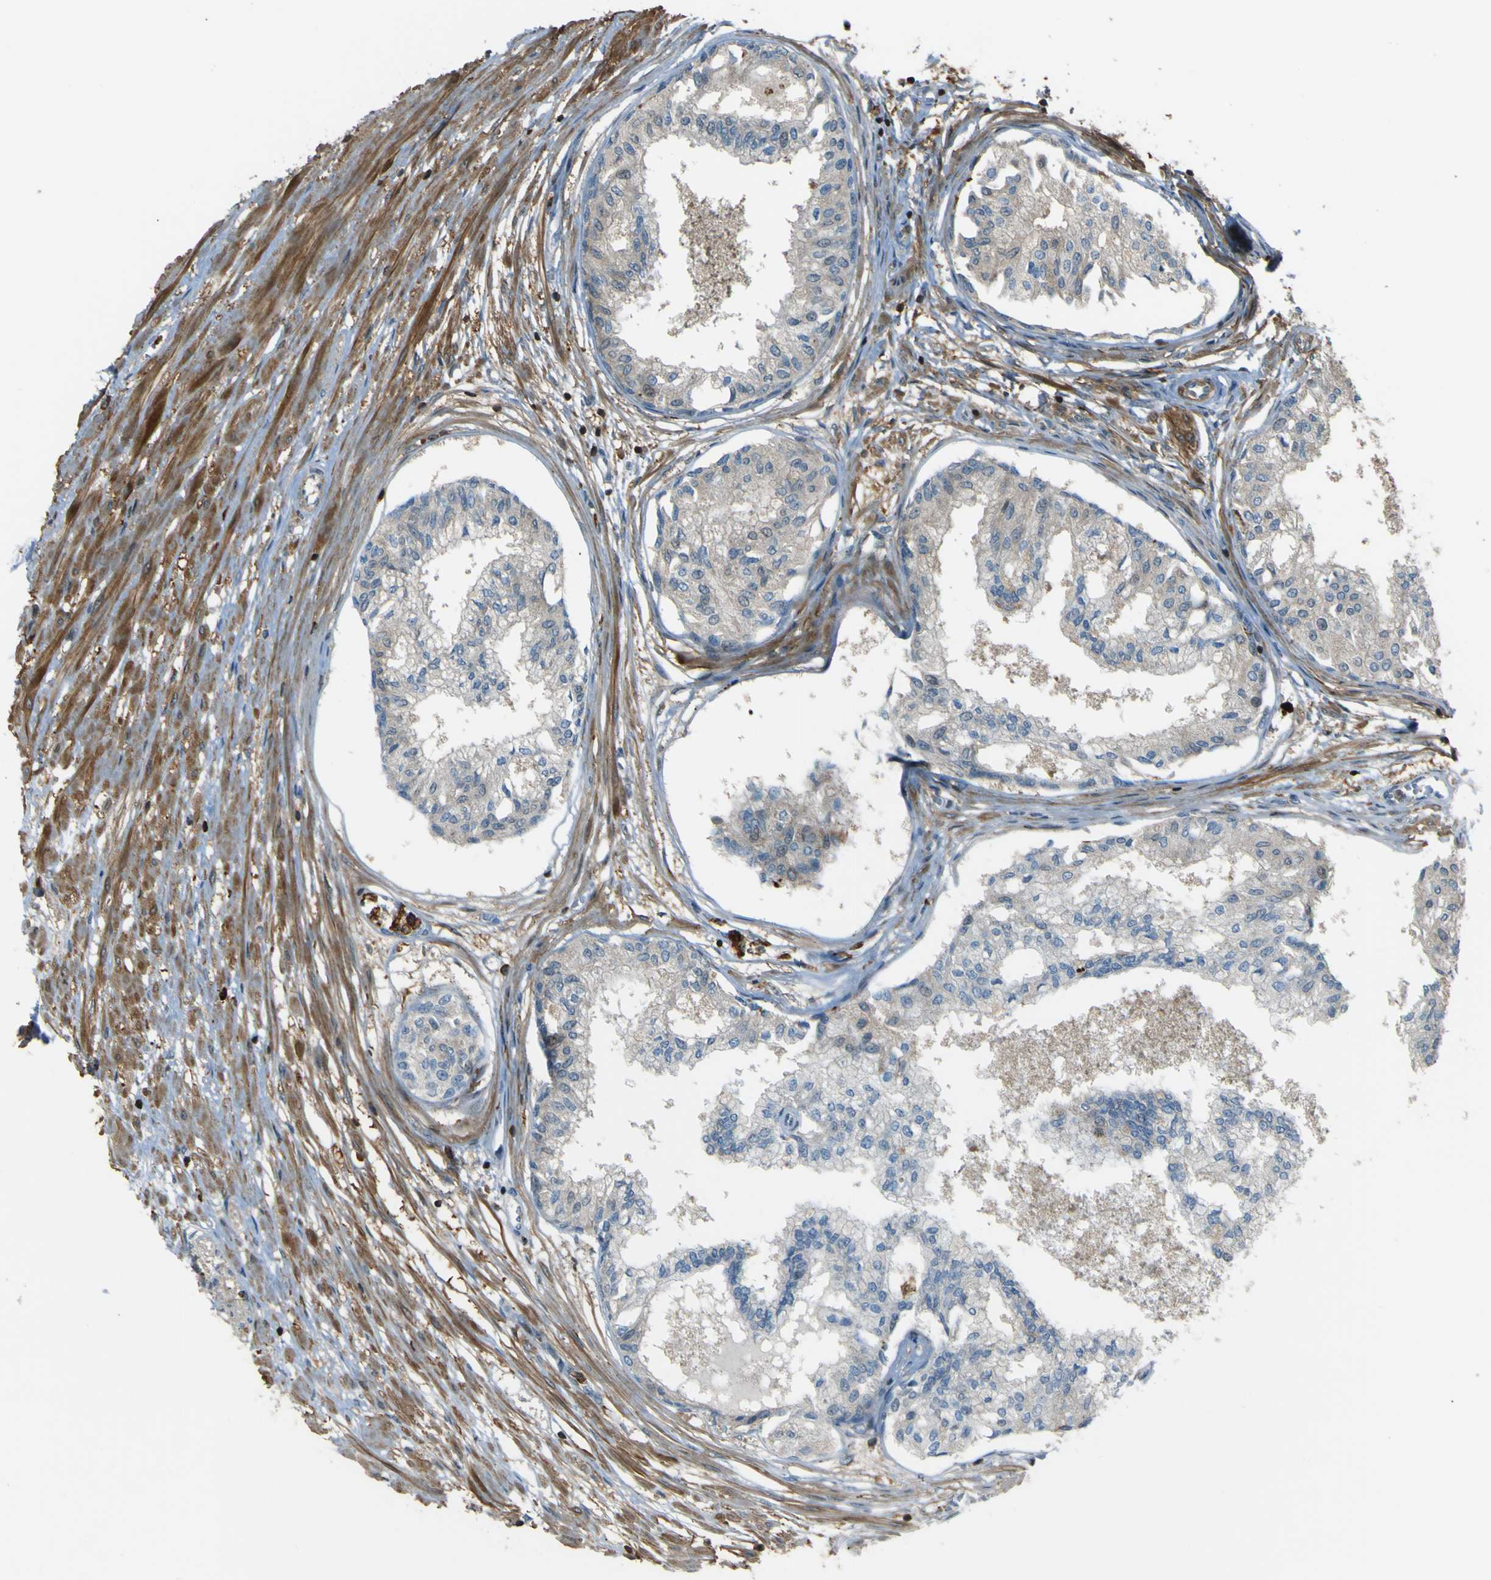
{"staining": {"intensity": "weak", "quantity": "<25%", "location": "cytoplasmic/membranous"}, "tissue": "prostate", "cell_type": "Glandular cells", "image_type": "normal", "snomed": [{"axis": "morphology", "description": "Normal tissue, NOS"}, {"axis": "topography", "description": "Prostate"}, {"axis": "topography", "description": "Seminal veicle"}], "caption": "Immunohistochemical staining of normal human prostate displays no significant expression in glandular cells.", "gene": "PCDHB5", "patient": {"sex": "male", "age": 60}}